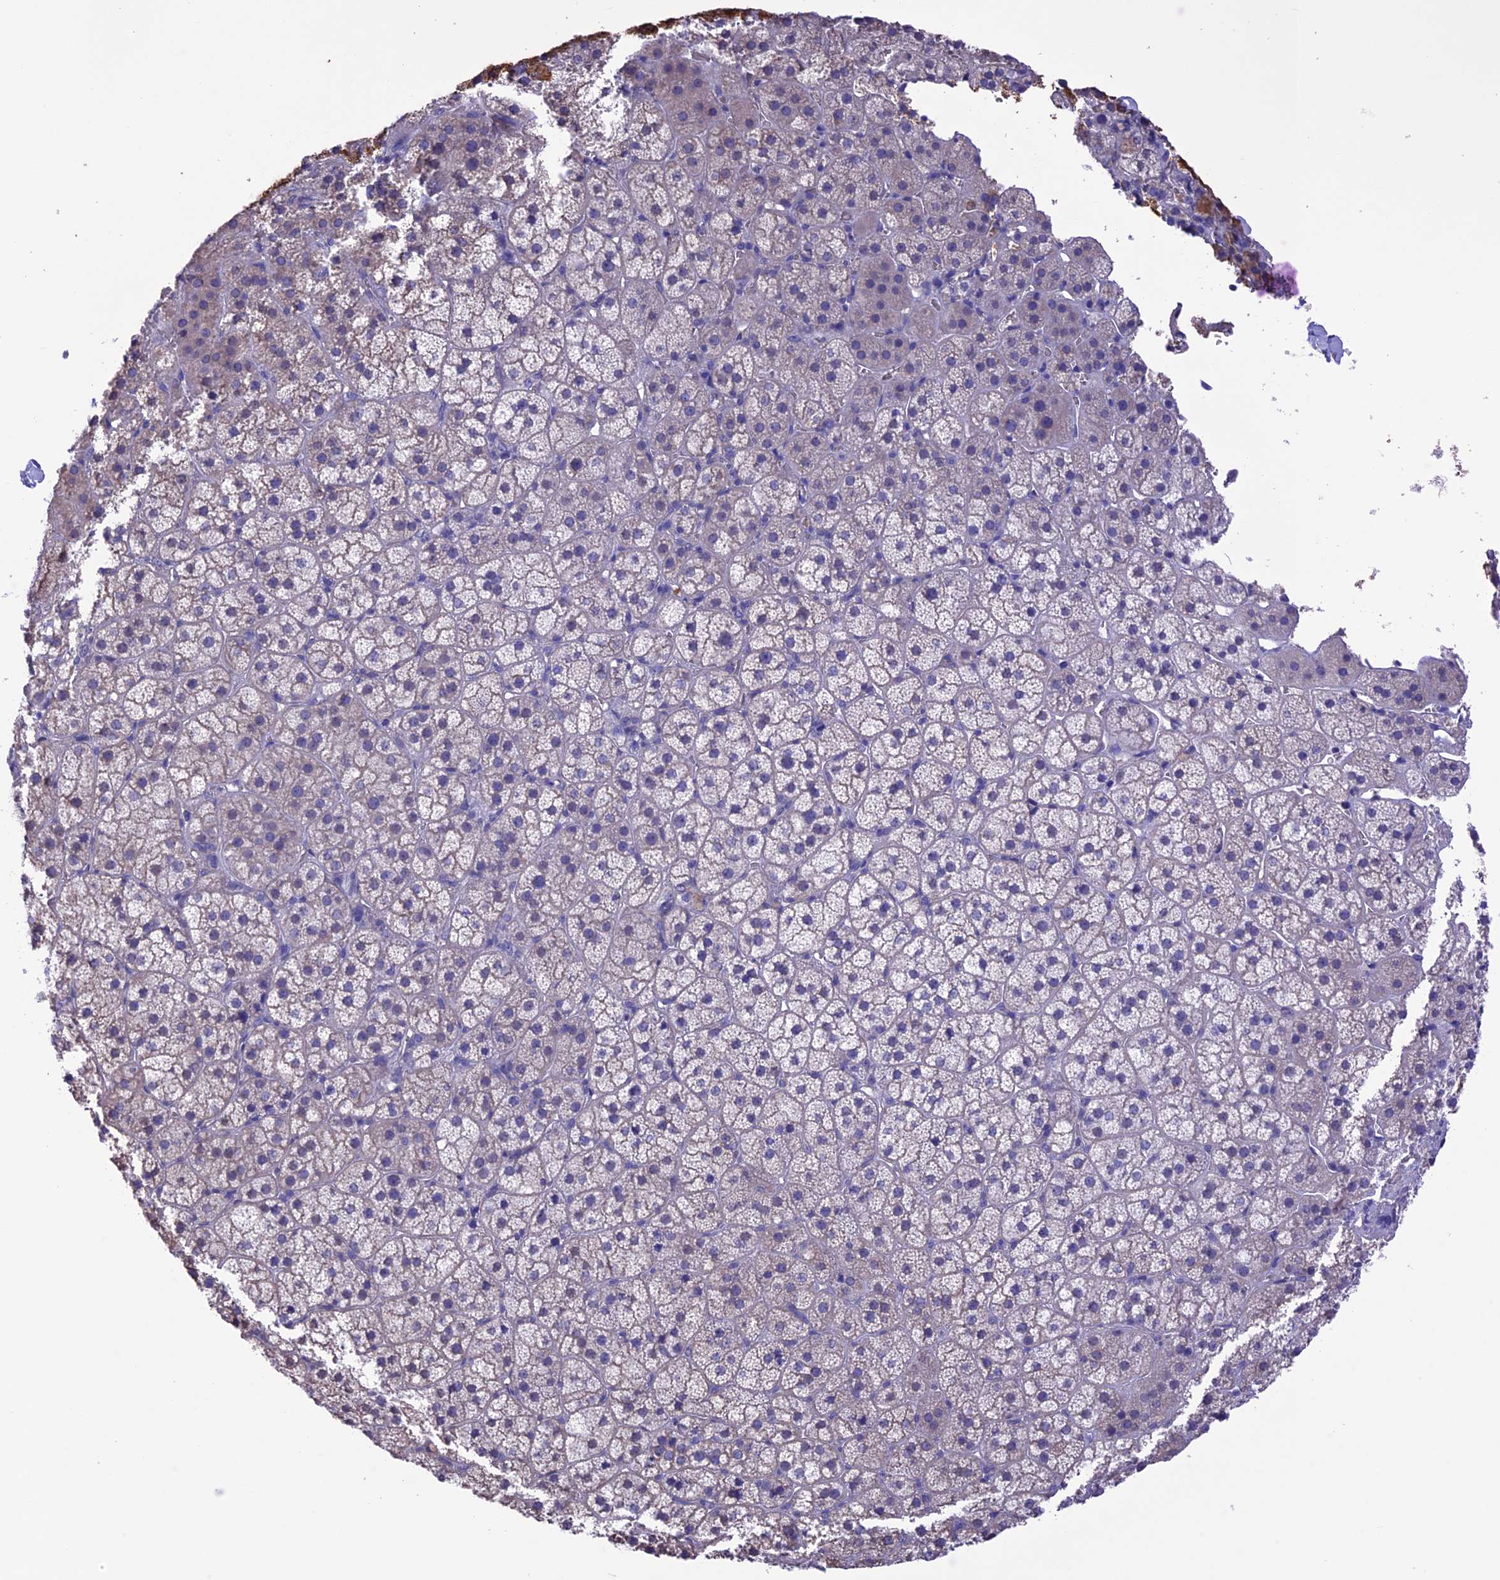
{"staining": {"intensity": "negative", "quantity": "none", "location": "none"}, "tissue": "adrenal gland", "cell_type": "Glandular cells", "image_type": "normal", "snomed": [{"axis": "morphology", "description": "Normal tissue, NOS"}, {"axis": "topography", "description": "Adrenal gland"}], "caption": "High power microscopy micrograph of an immunohistochemistry (IHC) image of normal adrenal gland, revealing no significant staining in glandular cells. (Brightfield microscopy of DAB IHC at high magnification).", "gene": "SLC1A6", "patient": {"sex": "female", "age": 44}}